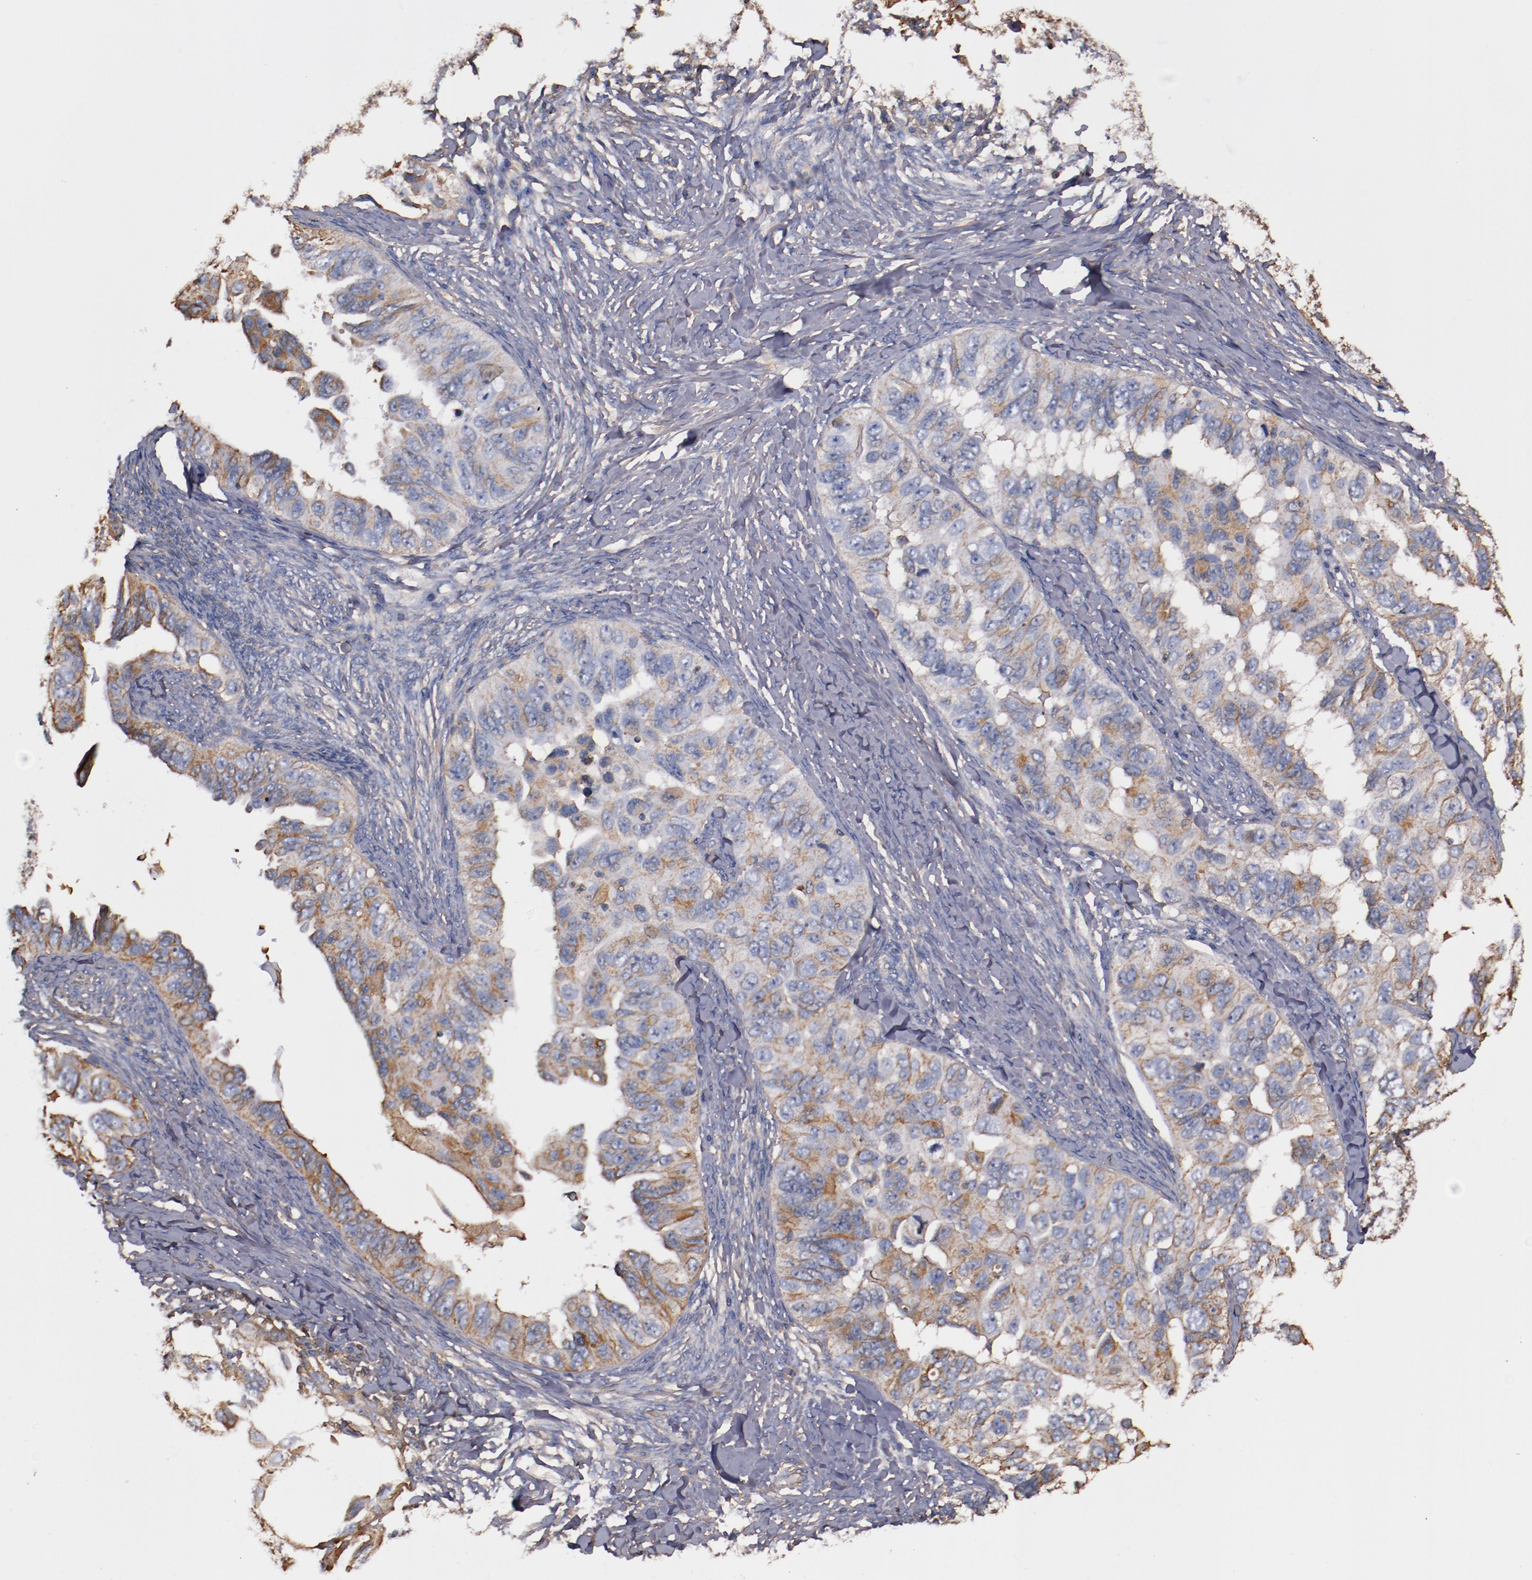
{"staining": {"intensity": "weak", "quantity": ">75%", "location": "cytoplasmic/membranous"}, "tissue": "ovarian cancer", "cell_type": "Tumor cells", "image_type": "cancer", "snomed": [{"axis": "morphology", "description": "Cystadenocarcinoma, serous, NOS"}, {"axis": "topography", "description": "Ovary"}], "caption": "High-power microscopy captured an IHC micrograph of ovarian cancer (serous cystadenocarcinoma), revealing weak cytoplasmic/membranous expression in about >75% of tumor cells.", "gene": "TMOD3", "patient": {"sex": "female", "age": 82}}